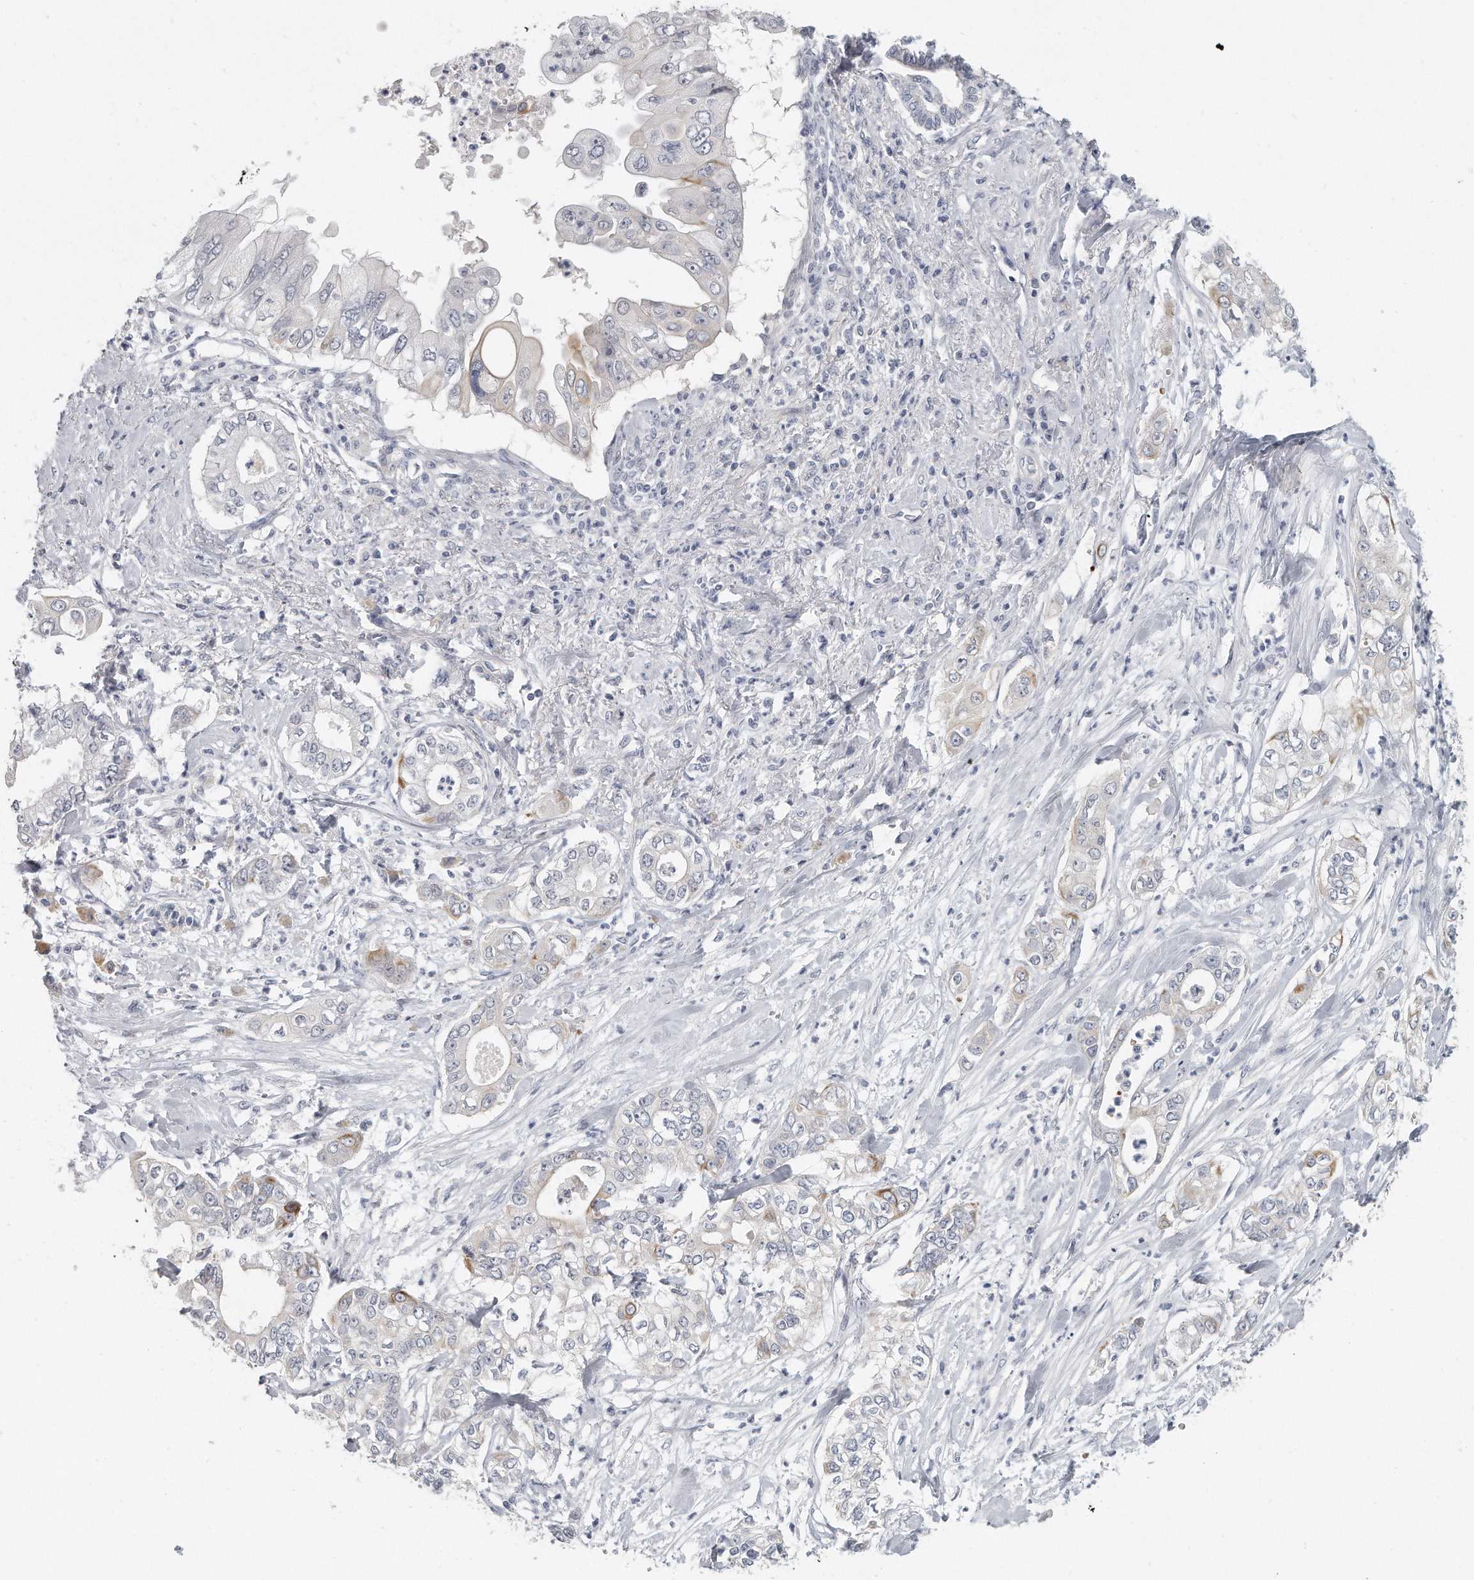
{"staining": {"intensity": "weak", "quantity": "<25%", "location": "cytoplasmic/membranous"}, "tissue": "pancreatic cancer", "cell_type": "Tumor cells", "image_type": "cancer", "snomed": [{"axis": "morphology", "description": "Adenocarcinoma, NOS"}, {"axis": "topography", "description": "Pancreas"}], "caption": "IHC of pancreatic cancer reveals no expression in tumor cells.", "gene": "KLHL7", "patient": {"sex": "female", "age": 78}}